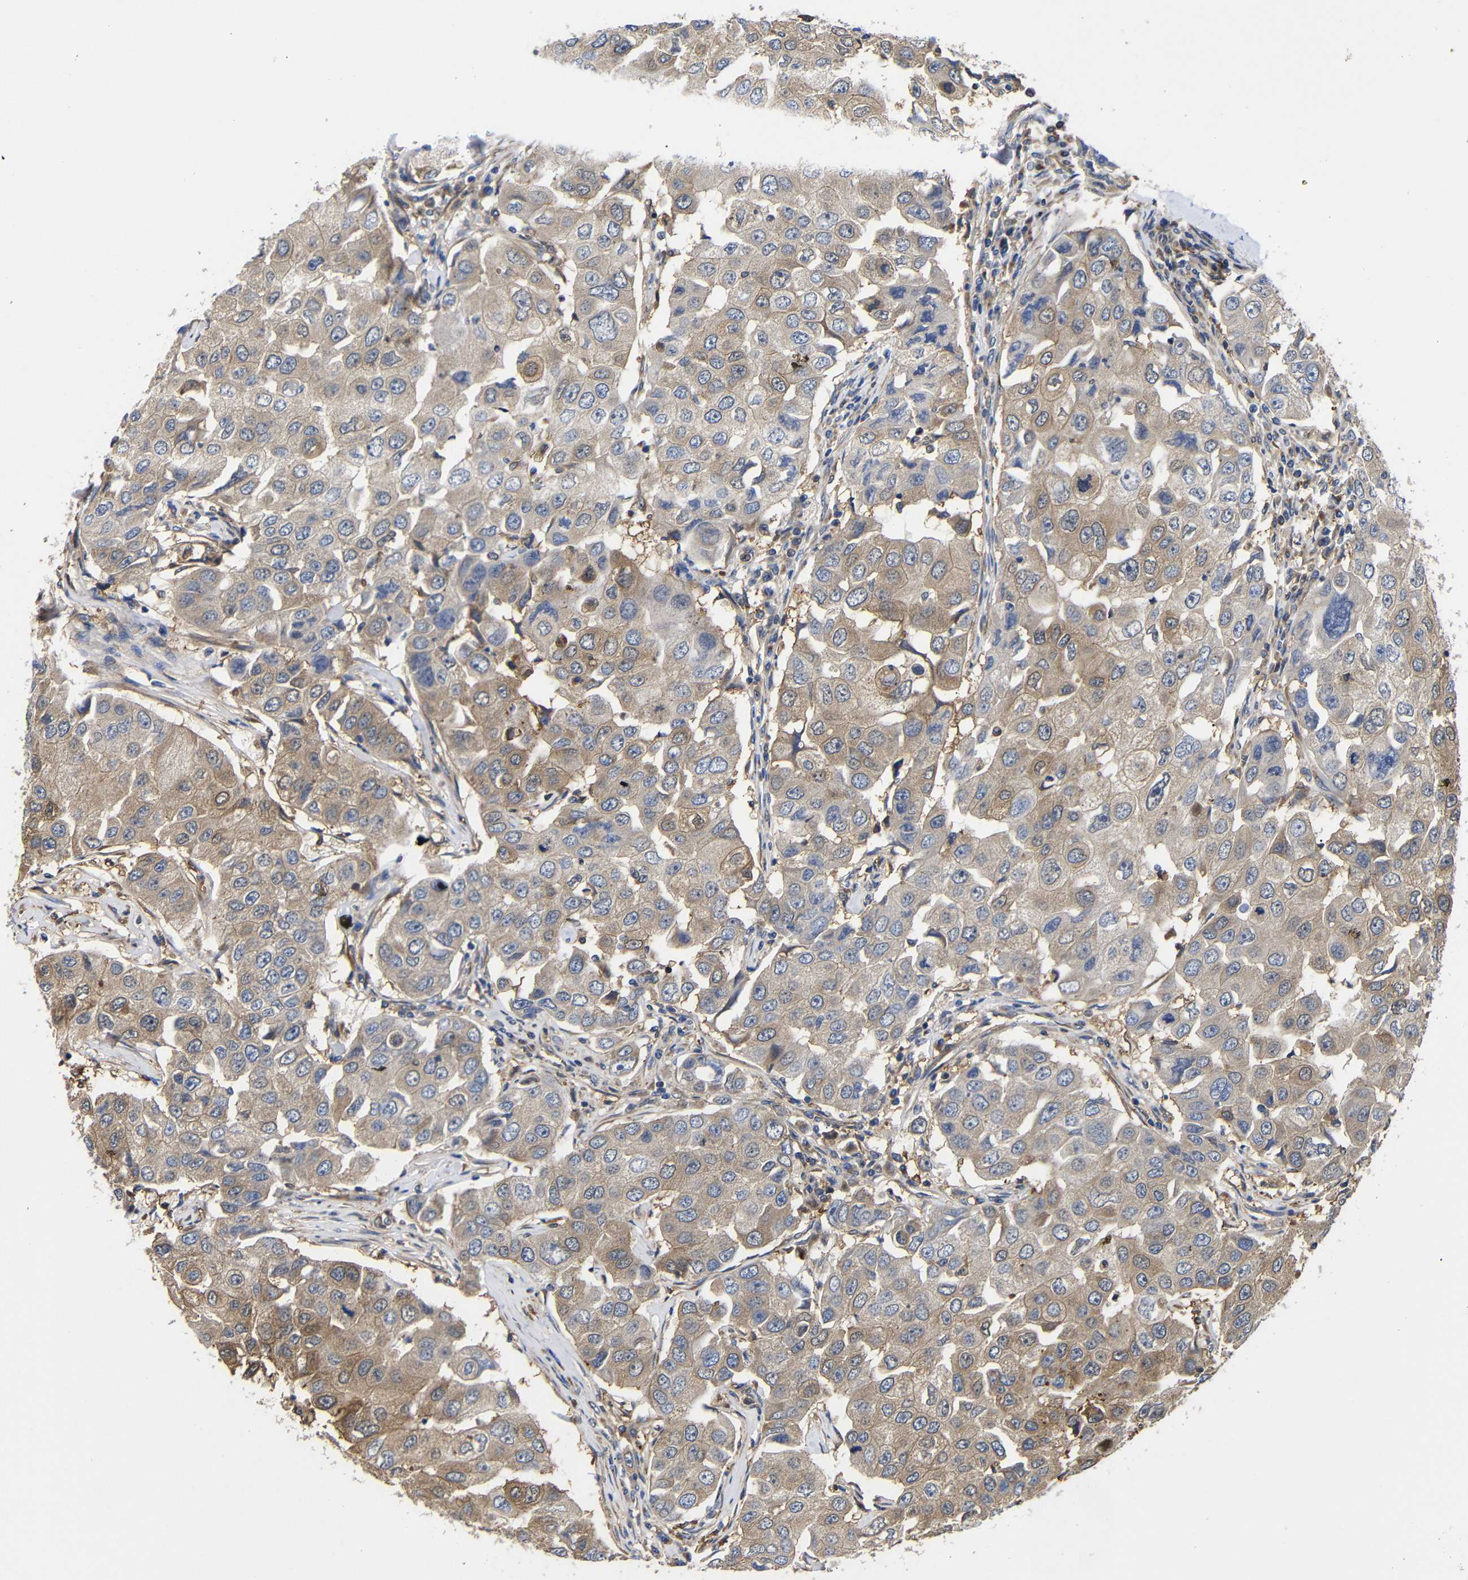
{"staining": {"intensity": "weak", "quantity": ">75%", "location": "cytoplasmic/membranous"}, "tissue": "breast cancer", "cell_type": "Tumor cells", "image_type": "cancer", "snomed": [{"axis": "morphology", "description": "Duct carcinoma"}, {"axis": "topography", "description": "Breast"}], "caption": "High-magnification brightfield microscopy of breast cancer stained with DAB (3,3'-diaminobenzidine) (brown) and counterstained with hematoxylin (blue). tumor cells exhibit weak cytoplasmic/membranous staining is present in approximately>75% of cells.", "gene": "LRRCC1", "patient": {"sex": "female", "age": 27}}